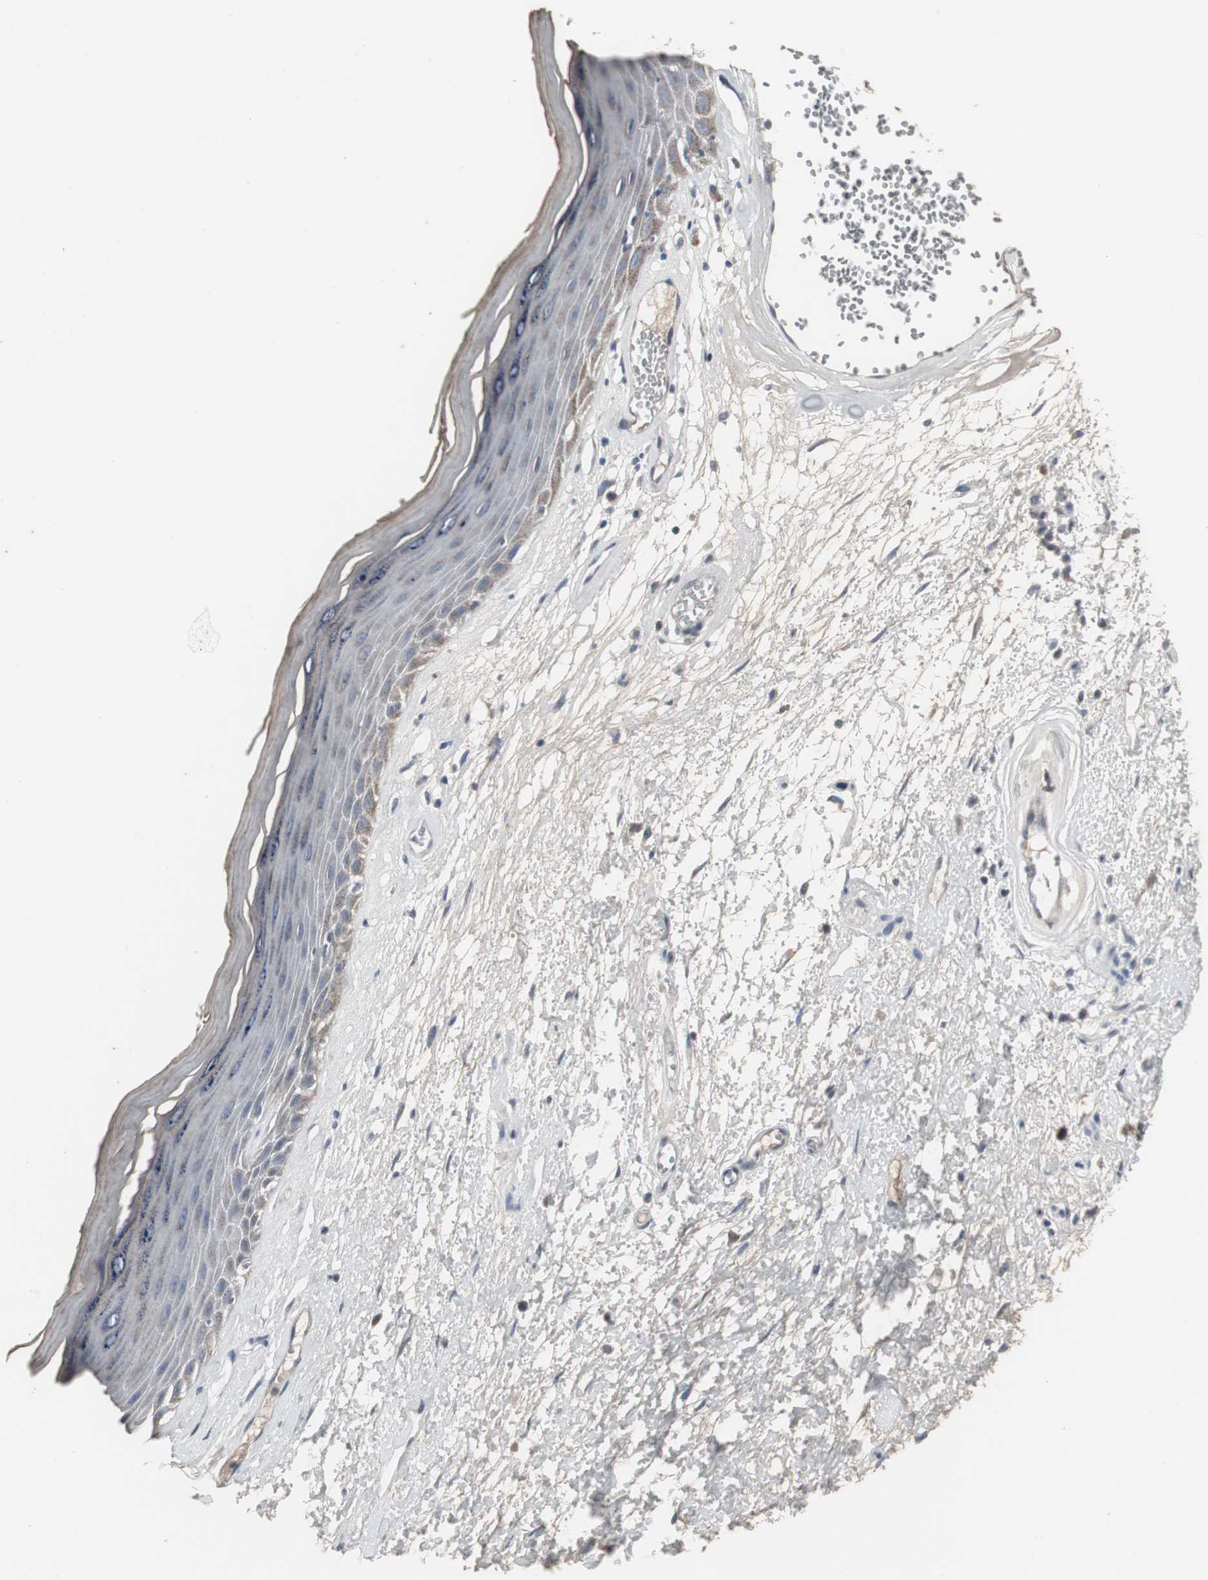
{"staining": {"intensity": "weak", "quantity": "<25%", "location": "cytoplasmic/membranous"}, "tissue": "skin", "cell_type": "Epidermal cells", "image_type": "normal", "snomed": [{"axis": "morphology", "description": "Normal tissue, NOS"}, {"axis": "morphology", "description": "Inflammation, NOS"}, {"axis": "topography", "description": "Vulva"}], "caption": "This is an immunohistochemistry (IHC) micrograph of benign human skin. There is no staining in epidermal cells.", "gene": "ACAA1", "patient": {"sex": "female", "age": 84}}